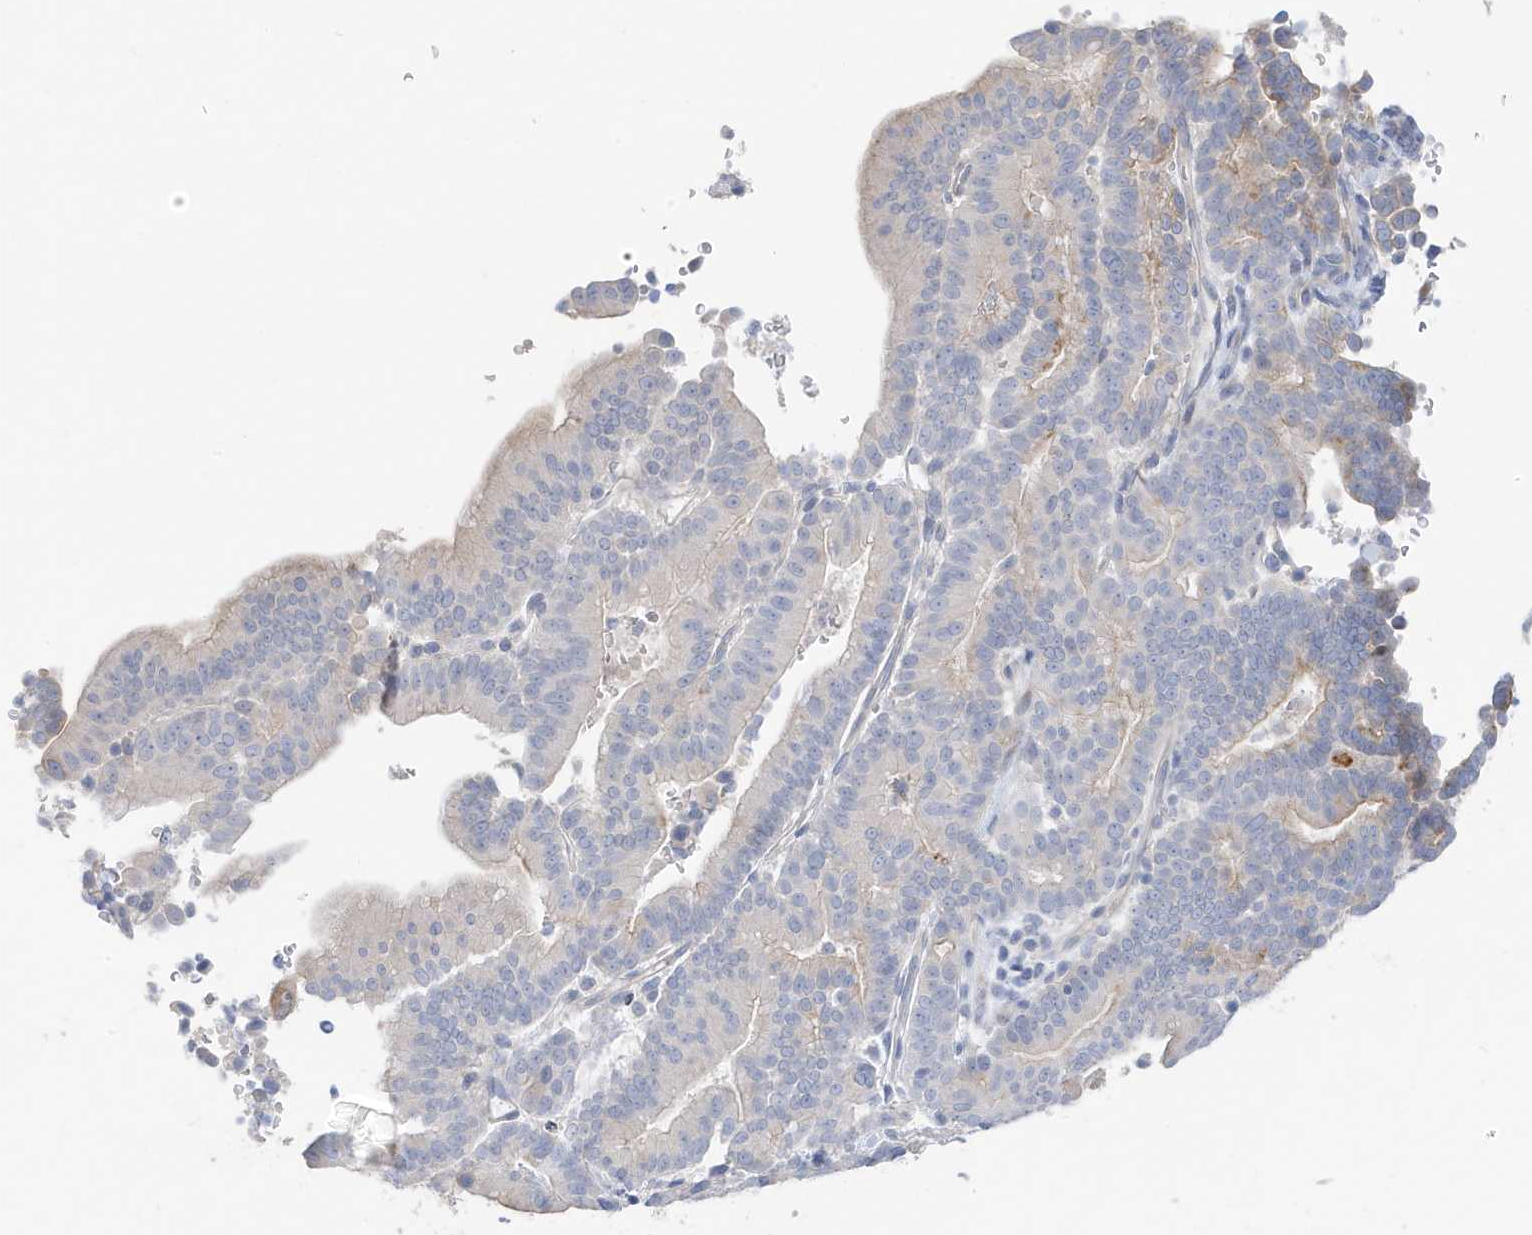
{"staining": {"intensity": "negative", "quantity": "none", "location": "none"}, "tissue": "liver cancer", "cell_type": "Tumor cells", "image_type": "cancer", "snomed": [{"axis": "morphology", "description": "Cholangiocarcinoma"}, {"axis": "topography", "description": "Liver"}], "caption": "The immunohistochemistry (IHC) micrograph has no significant staining in tumor cells of liver cancer (cholangiocarcinoma) tissue.", "gene": "ATP13A5", "patient": {"sex": "female", "age": 75}}